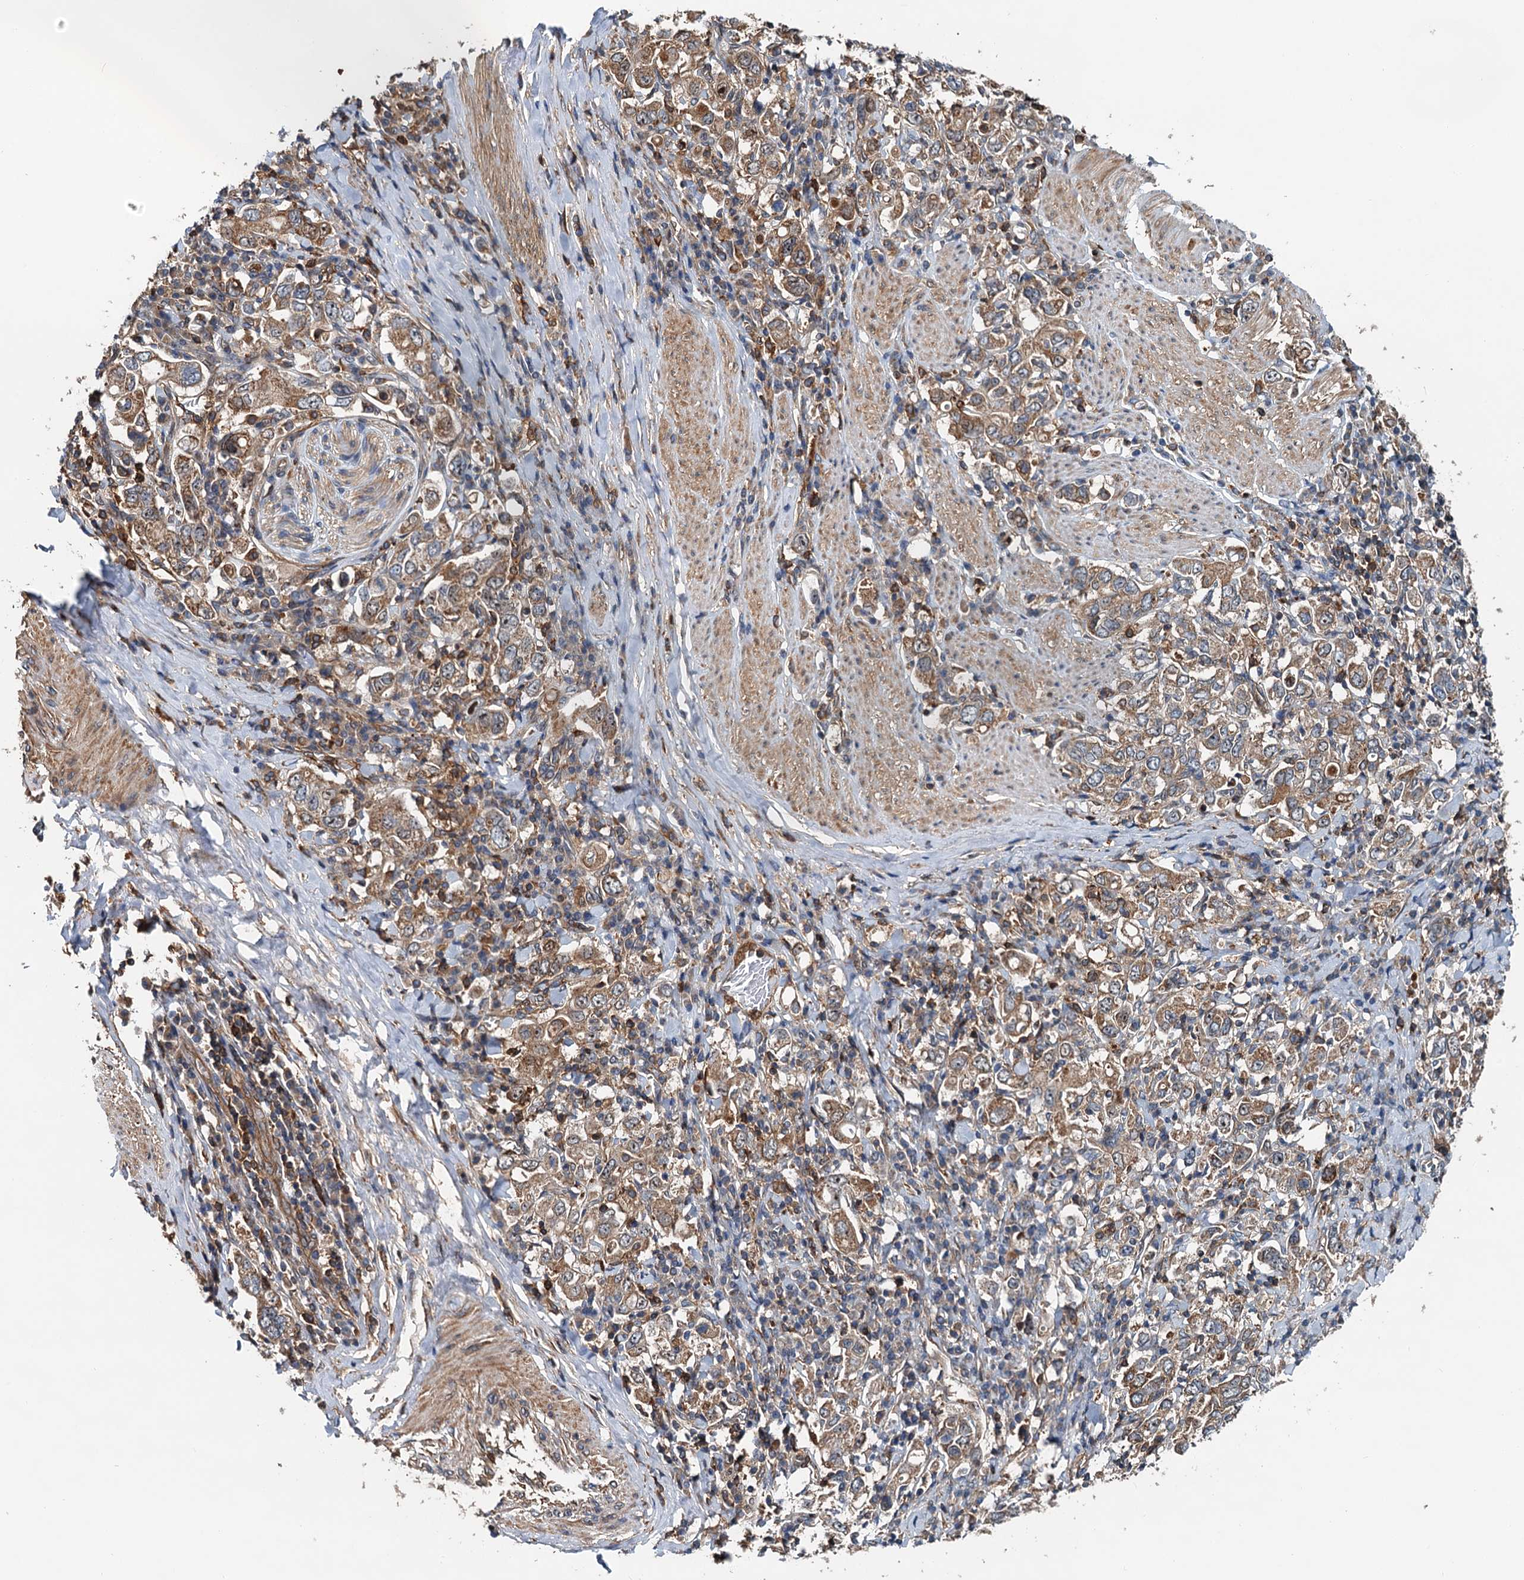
{"staining": {"intensity": "moderate", "quantity": ">75%", "location": "cytoplasmic/membranous"}, "tissue": "stomach cancer", "cell_type": "Tumor cells", "image_type": "cancer", "snomed": [{"axis": "morphology", "description": "Adenocarcinoma, NOS"}, {"axis": "topography", "description": "Stomach, upper"}], "caption": "Stomach cancer stained for a protein (brown) exhibits moderate cytoplasmic/membranous positive positivity in about >75% of tumor cells.", "gene": "USP6NL", "patient": {"sex": "male", "age": 62}}